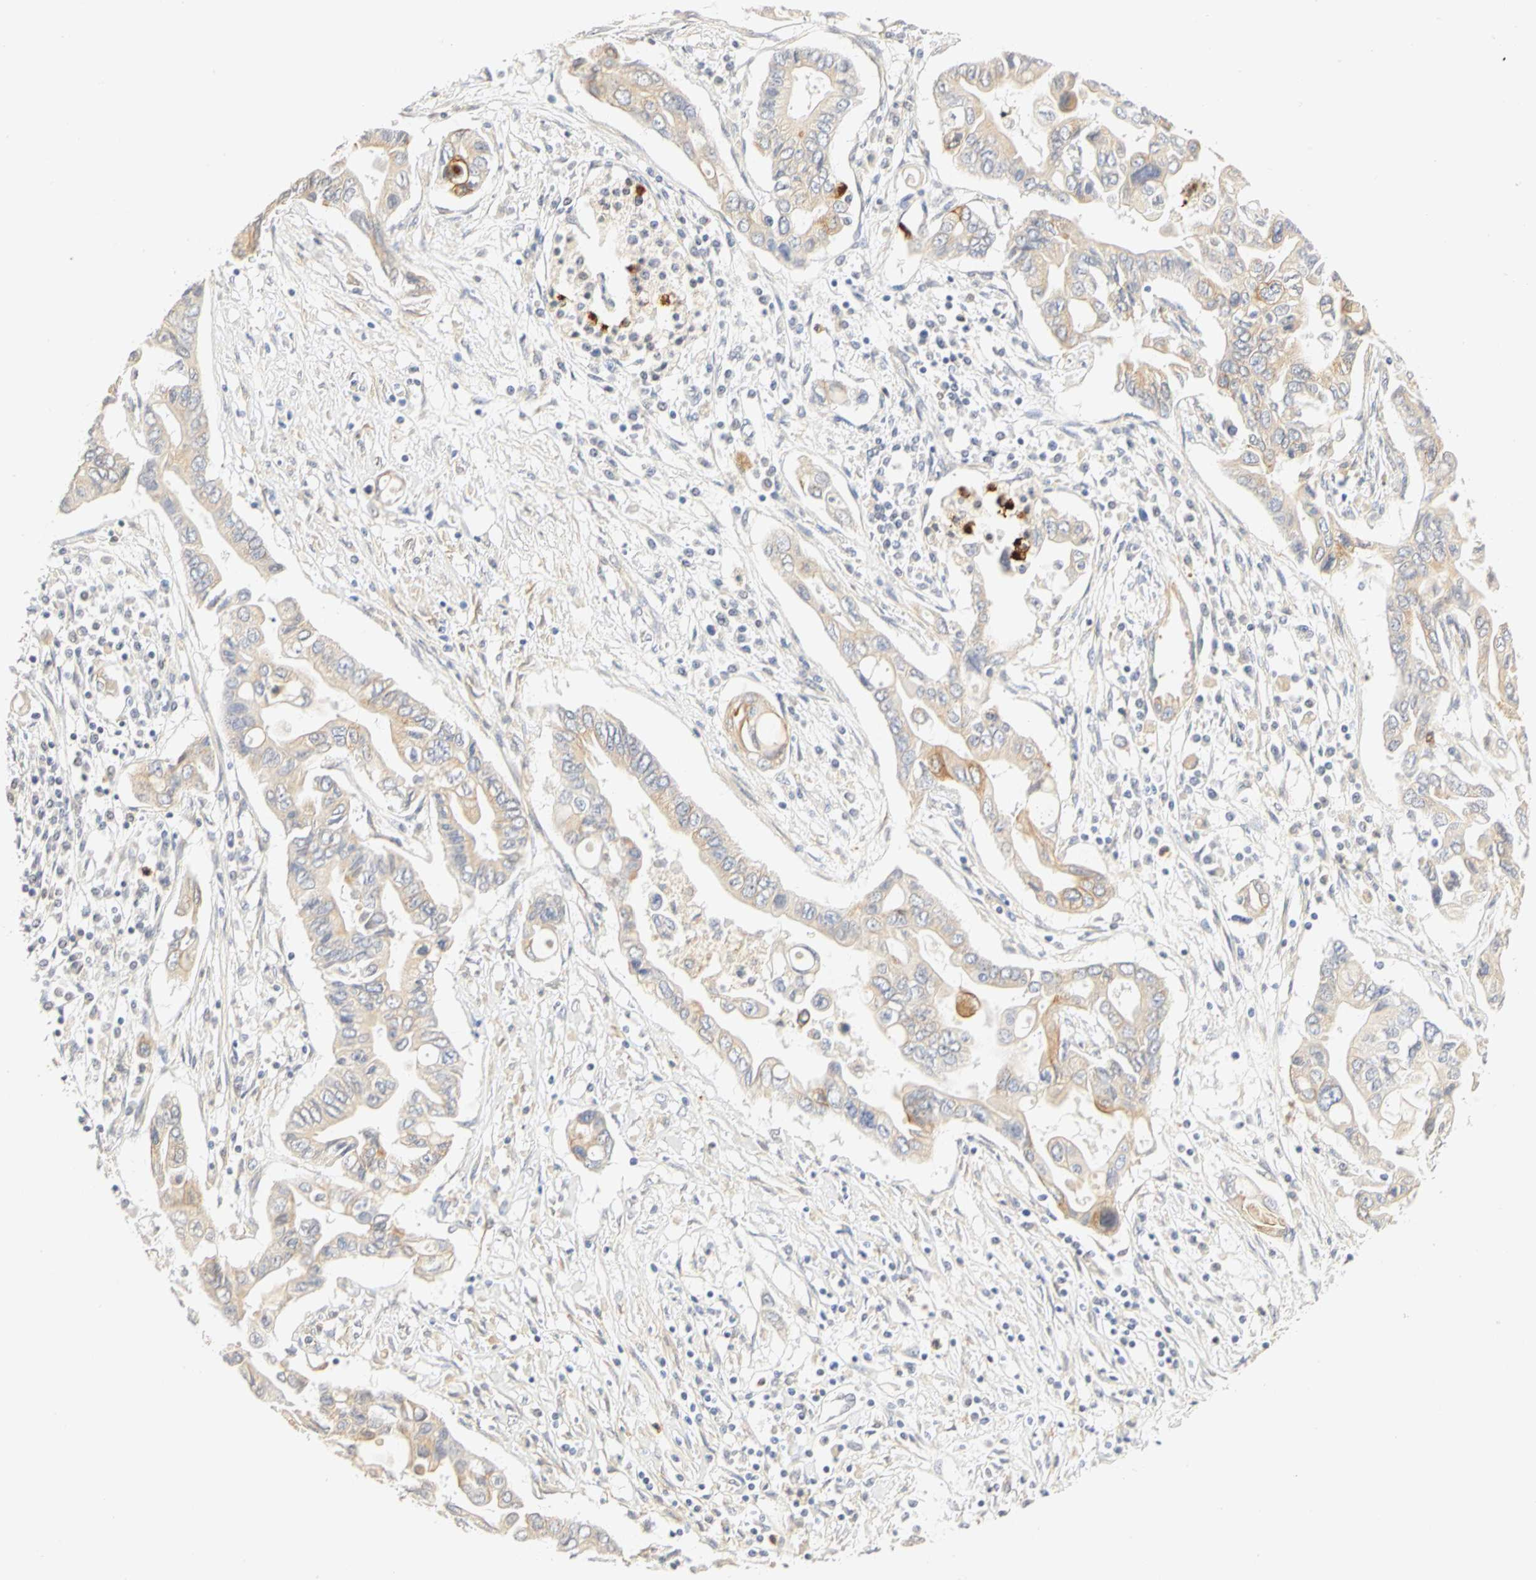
{"staining": {"intensity": "weak", "quantity": ">75%", "location": "cytoplasmic/membranous"}, "tissue": "pancreatic cancer", "cell_type": "Tumor cells", "image_type": "cancer", "snomed": [{"axis": "morphology", "description": "Adenocarcinoma, NOS"}, {"axis": "topography", "description": "Pancreas"}], "caption": "About >75% of tumor cells in human adenocarcinoma (pancreatic) display weak cytoplasmic/membranous protein staining as visualized by brown immunohistochemical staining.", "gene": "GNRH2", "patient": {"sex": "female", "age": 57}}